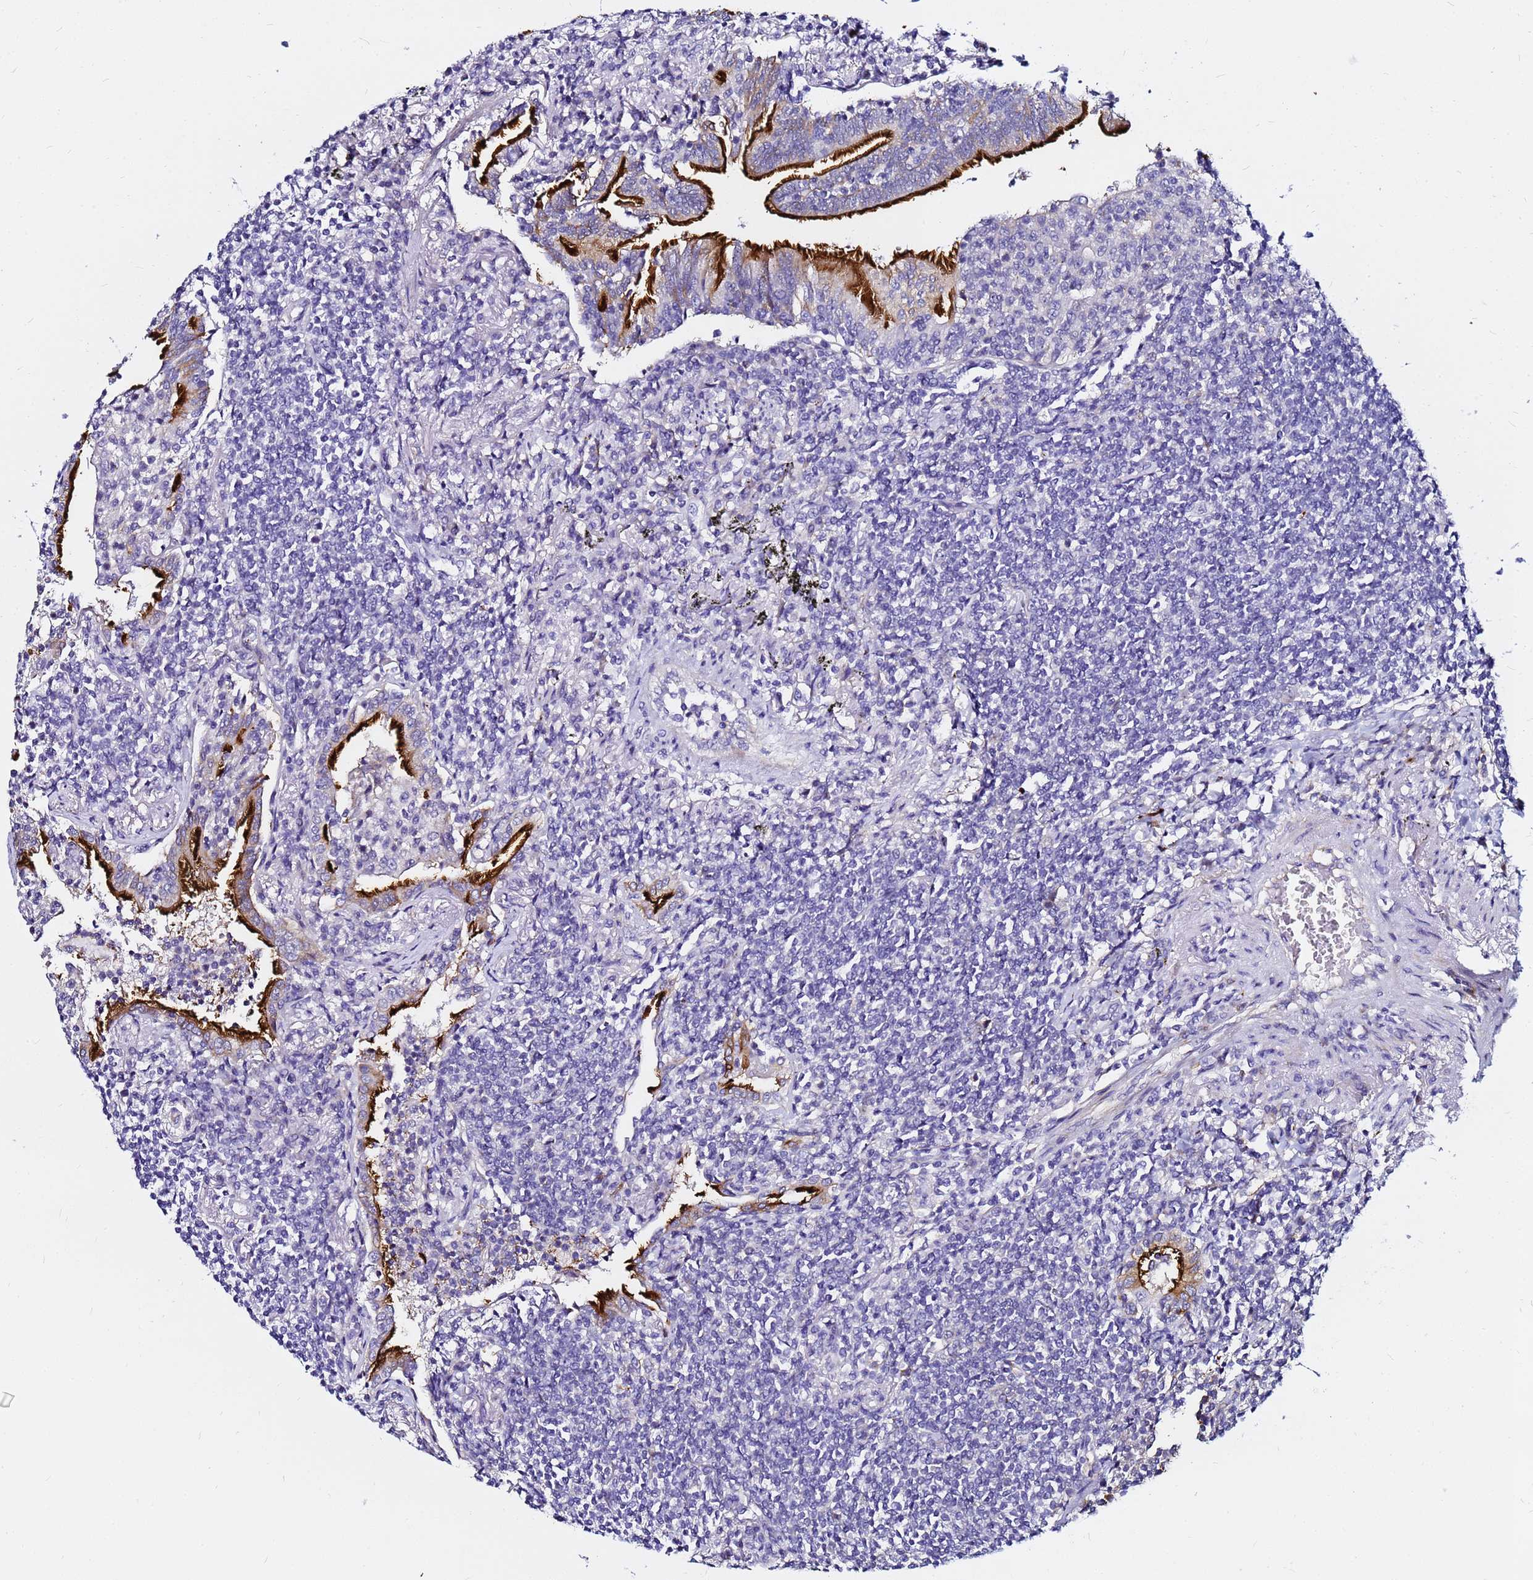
{"staining": {"intensity": "strong", "quantity": "<25%", "location": "cytoplasmic/membranous"}, "tissue": "lymphoma", "cell_type": "Tumor cells", "image_type": "cancer", "snomed": [{"axis": "morphology", "description": "Malignant lymphoma, non-Hodgkin's type, Low grade"}, {"axis": "topography", "description": "Lung"}], "caption": "Lymphoma was stained to show a protein in brown. There is medium levels of strong cytoplasmic/membranous expression in approximately <25% of tumor cells. The protein of interest is stained brown, and the nuclei are stained in blue (DAB (3,3'-diaminobenzidine) IHC with brightfield microscopy, high magnification).", "gene": "TUBA8", "patient": {"sex": "female", "age": 71}}